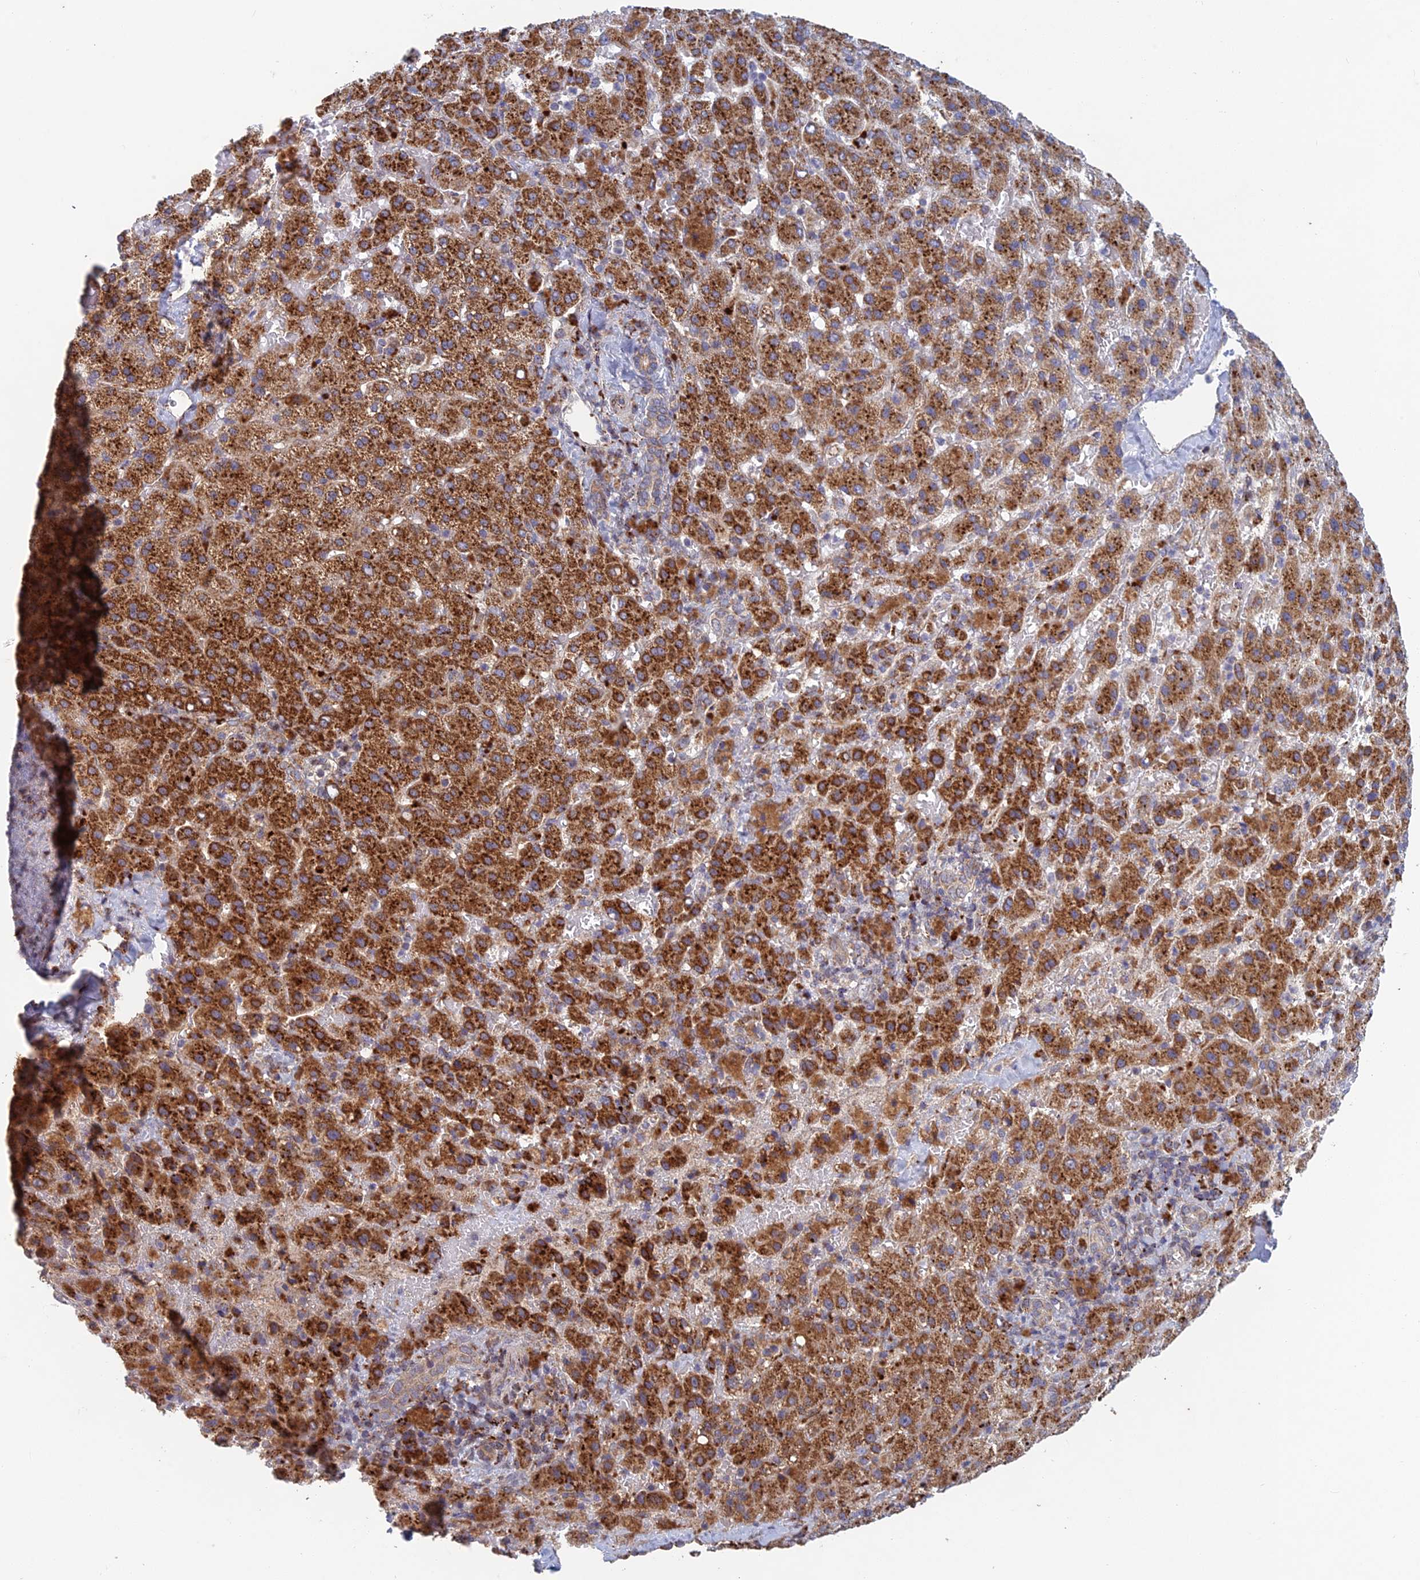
{"staining": {"intensity": "strong", "quantity": ">75%", "location": "cytoplasmic/membranous"}, "tissue": "liver cancer", "cell_type": "Tumor cells", "image_type": "cancer", "snomed": [{"axis": "morphology", "description": "Carcinoma, Hepatocellular, NOS"}, {"axis": "topography", "description": "Liver"}], "caption": "Immunohistochemistry histopathology image of hepatocellular carcinoma (liver) stained for a protein (brown), which reveals high levels of strong cytoplasmic/membranous positivity in approximately >75% of tumor cells.", "gene": "FOXS1", "patient": {"sex": "female", "age": 58}}